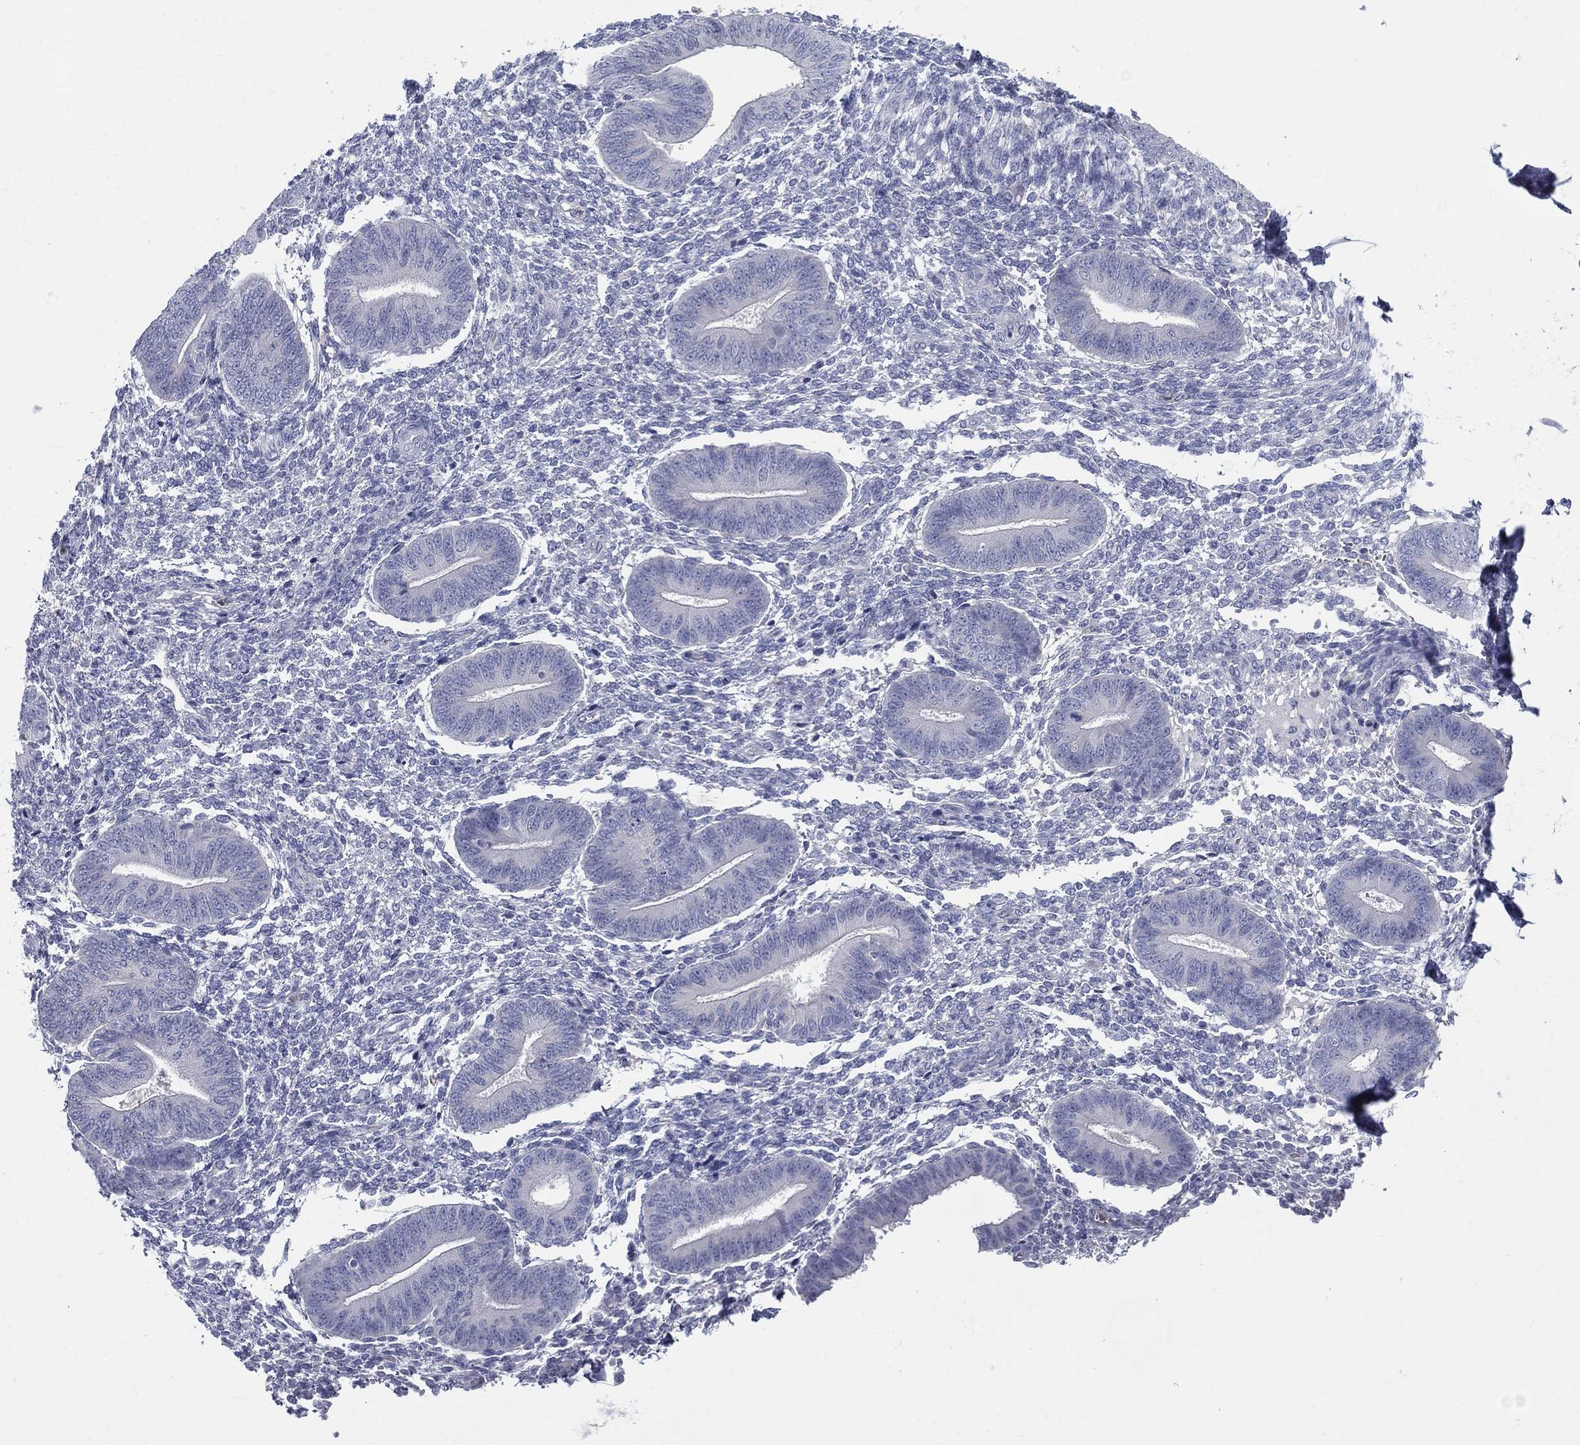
{"staining": {"intensity": "negative", "quantity": "none", "location": "none"}, "tissue": "endometrium", "cell_type": "Cells in endometrial stroma", "image_type": "normal", "snomed": [{"axis": "morphology", "description": "Normal tissue, NOS"}, {"axis": "topography", "description": "Endometrium"}], "caption": "Immunohistochemistry (IHC) image of normal endometrium stained for a protein (brown), which shows no staining in cells in endometrial stroma. (Immunohistochemistry (IHC), brightfield microscopy, high magnification).", "gene": "DEFB121", "patient": {"sex": "female", "age": 47}}